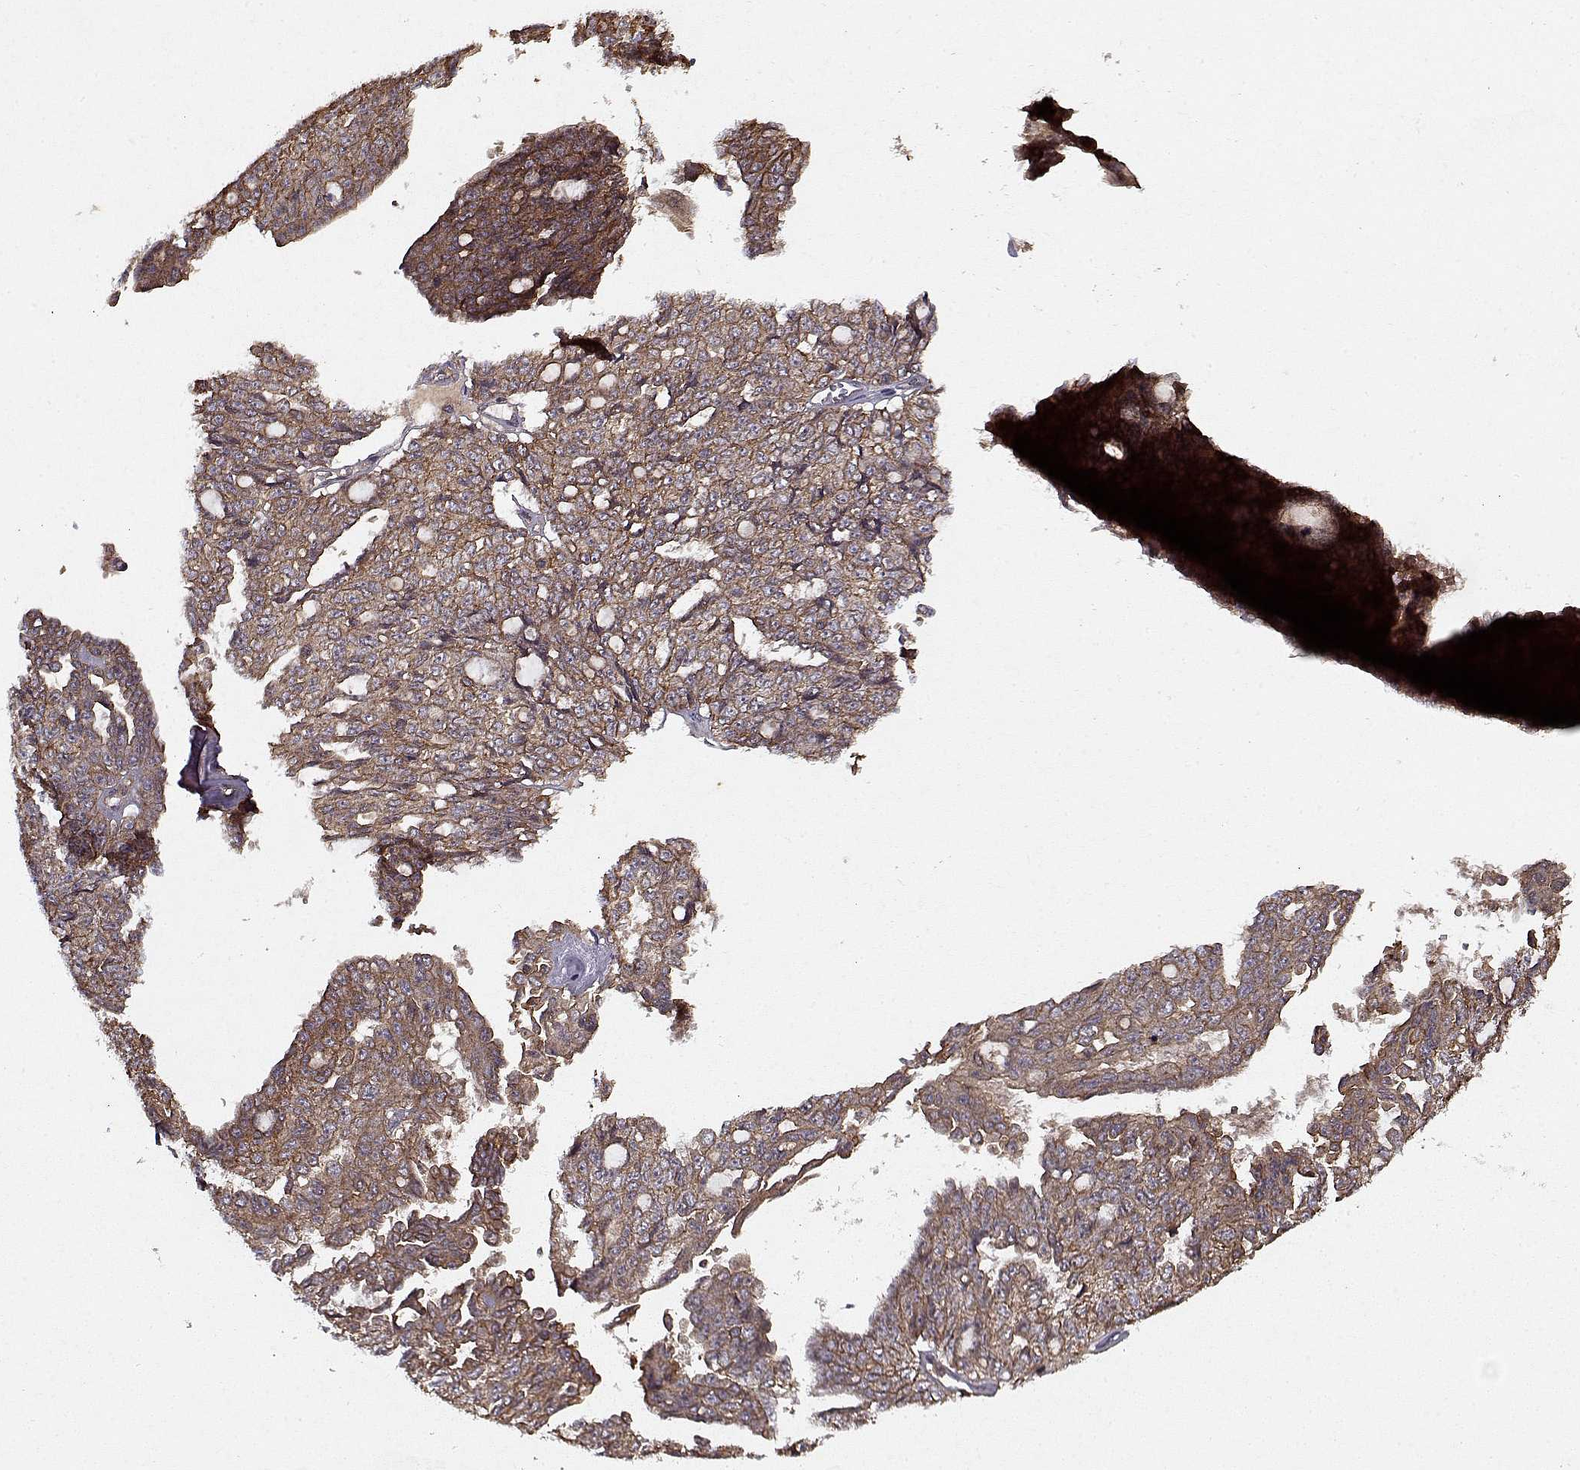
{"staining": {"intensity": "moderate", "quantity": ">75%", "location": "cytoplasmic/membranous"}, "tissue": "ovarian cancer", "cell_type": "Tumor cells", "image_type": "cancer", "snomed": [{"axis": "morphology", "description": "Cystadenocarcinoma, serous, NOS"}, {"axis": "topography", "description": "Ovary"}], "caption": "Immunohistochemical staining of human ovarian cancer demonstrates medium levels of moderate cytoplasmic/membranous protein staining in about >75% of tumor cells. The staining was performed using DAB to visualize the protein expression in brown, while the nuclei were stained in blue with hematoxylin (Magnification: 20x).", "gene": "PPP1R12A", "patient": {"sex": "female", "age": 71}}